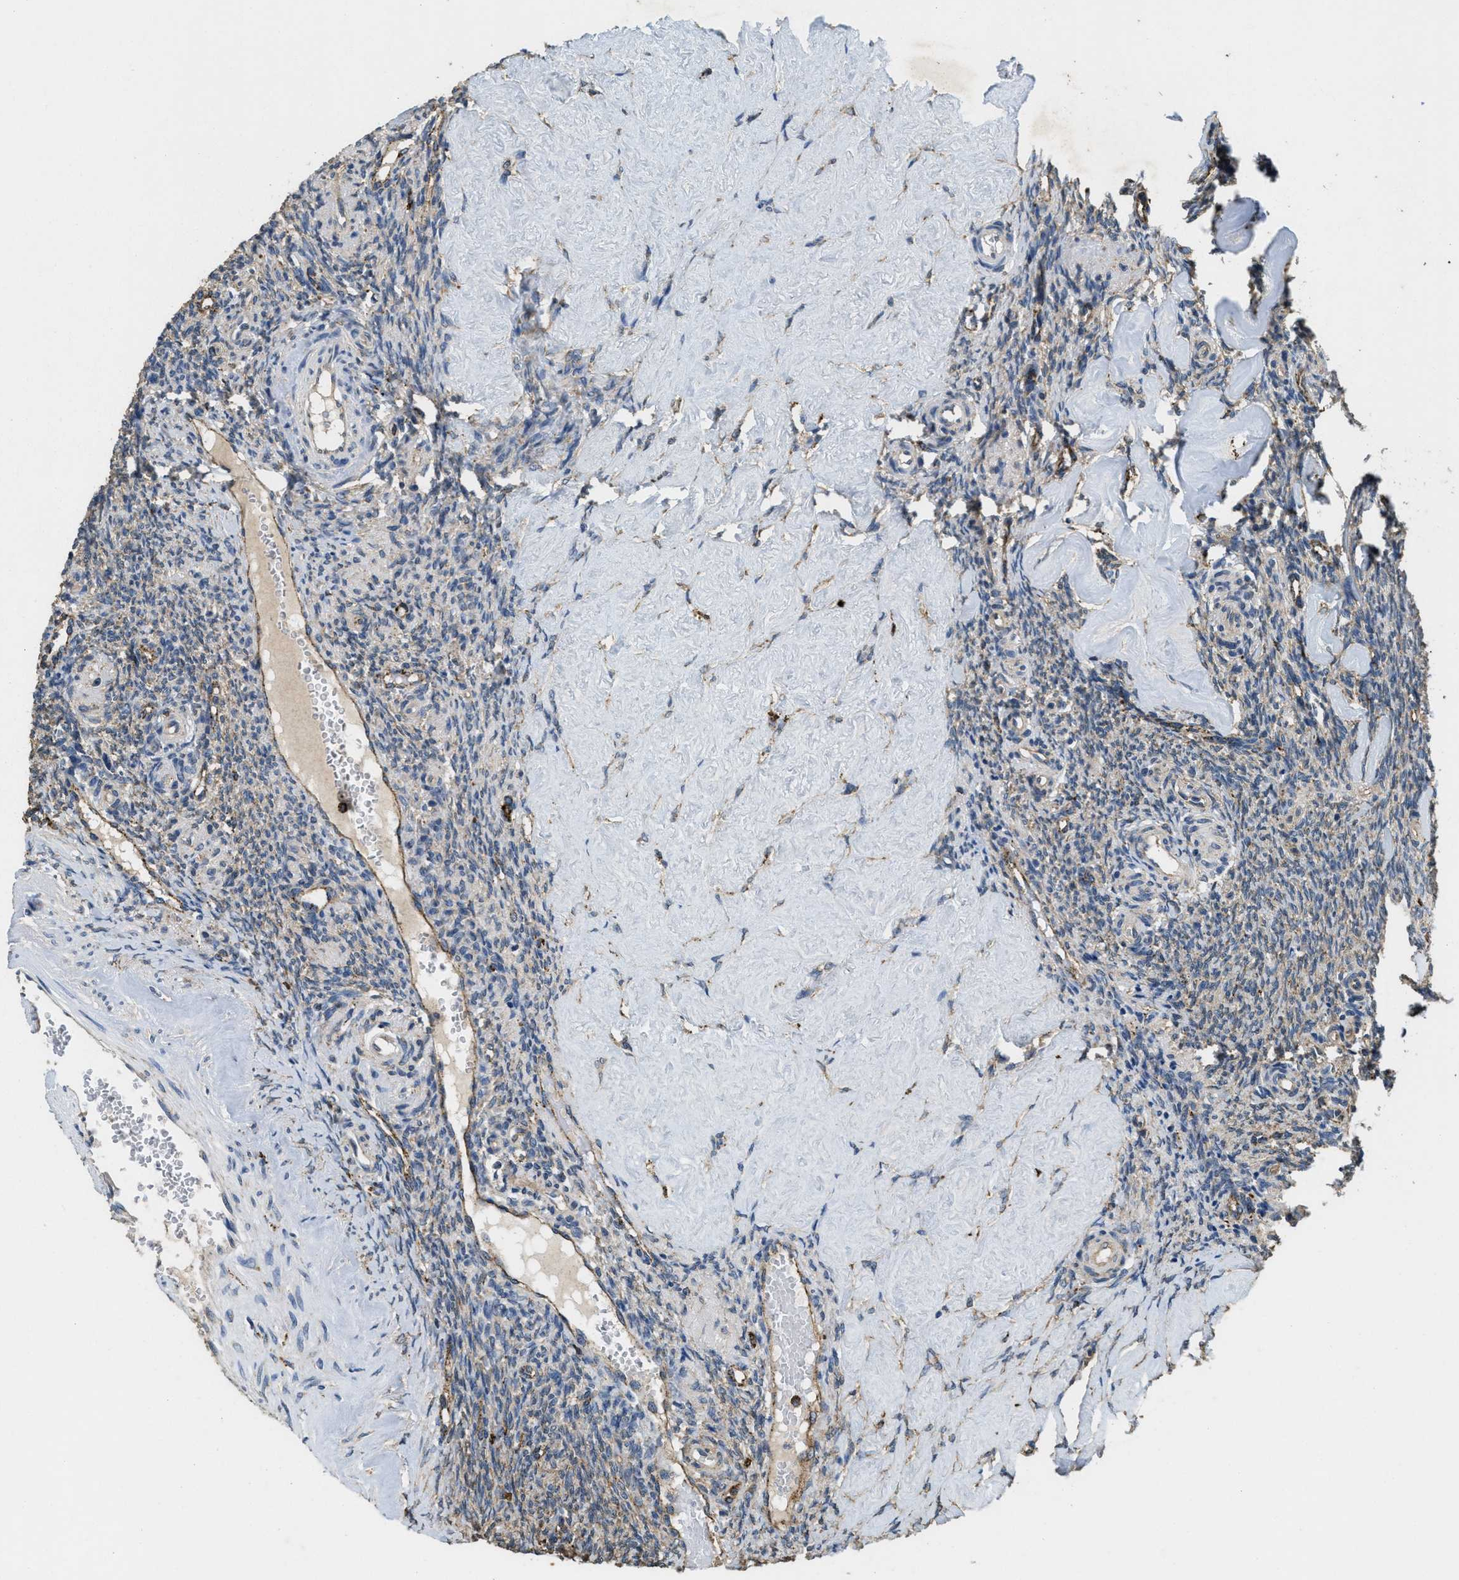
{"staining": {"intensity": "weak", "quantity": ">75%", "location": "cytoplasmic/membranous"}, "tissue": "ovary", "cell_type": "Follicle cells", "image_type": "normal", "snomed": [{"axis": "morphology", "description": "Normal tissue, NOS"}, {"axis": "topography", "description": "Ovary"}], "caption": "This histopathology image exhibits immunohistochemistry staining of normal human ovary, with low weak cytoplasmic/membranous expression in approximately >75% of follicle cells.", "gene": "BMPR2", "patient": {"sex": "female", "age": 41}}